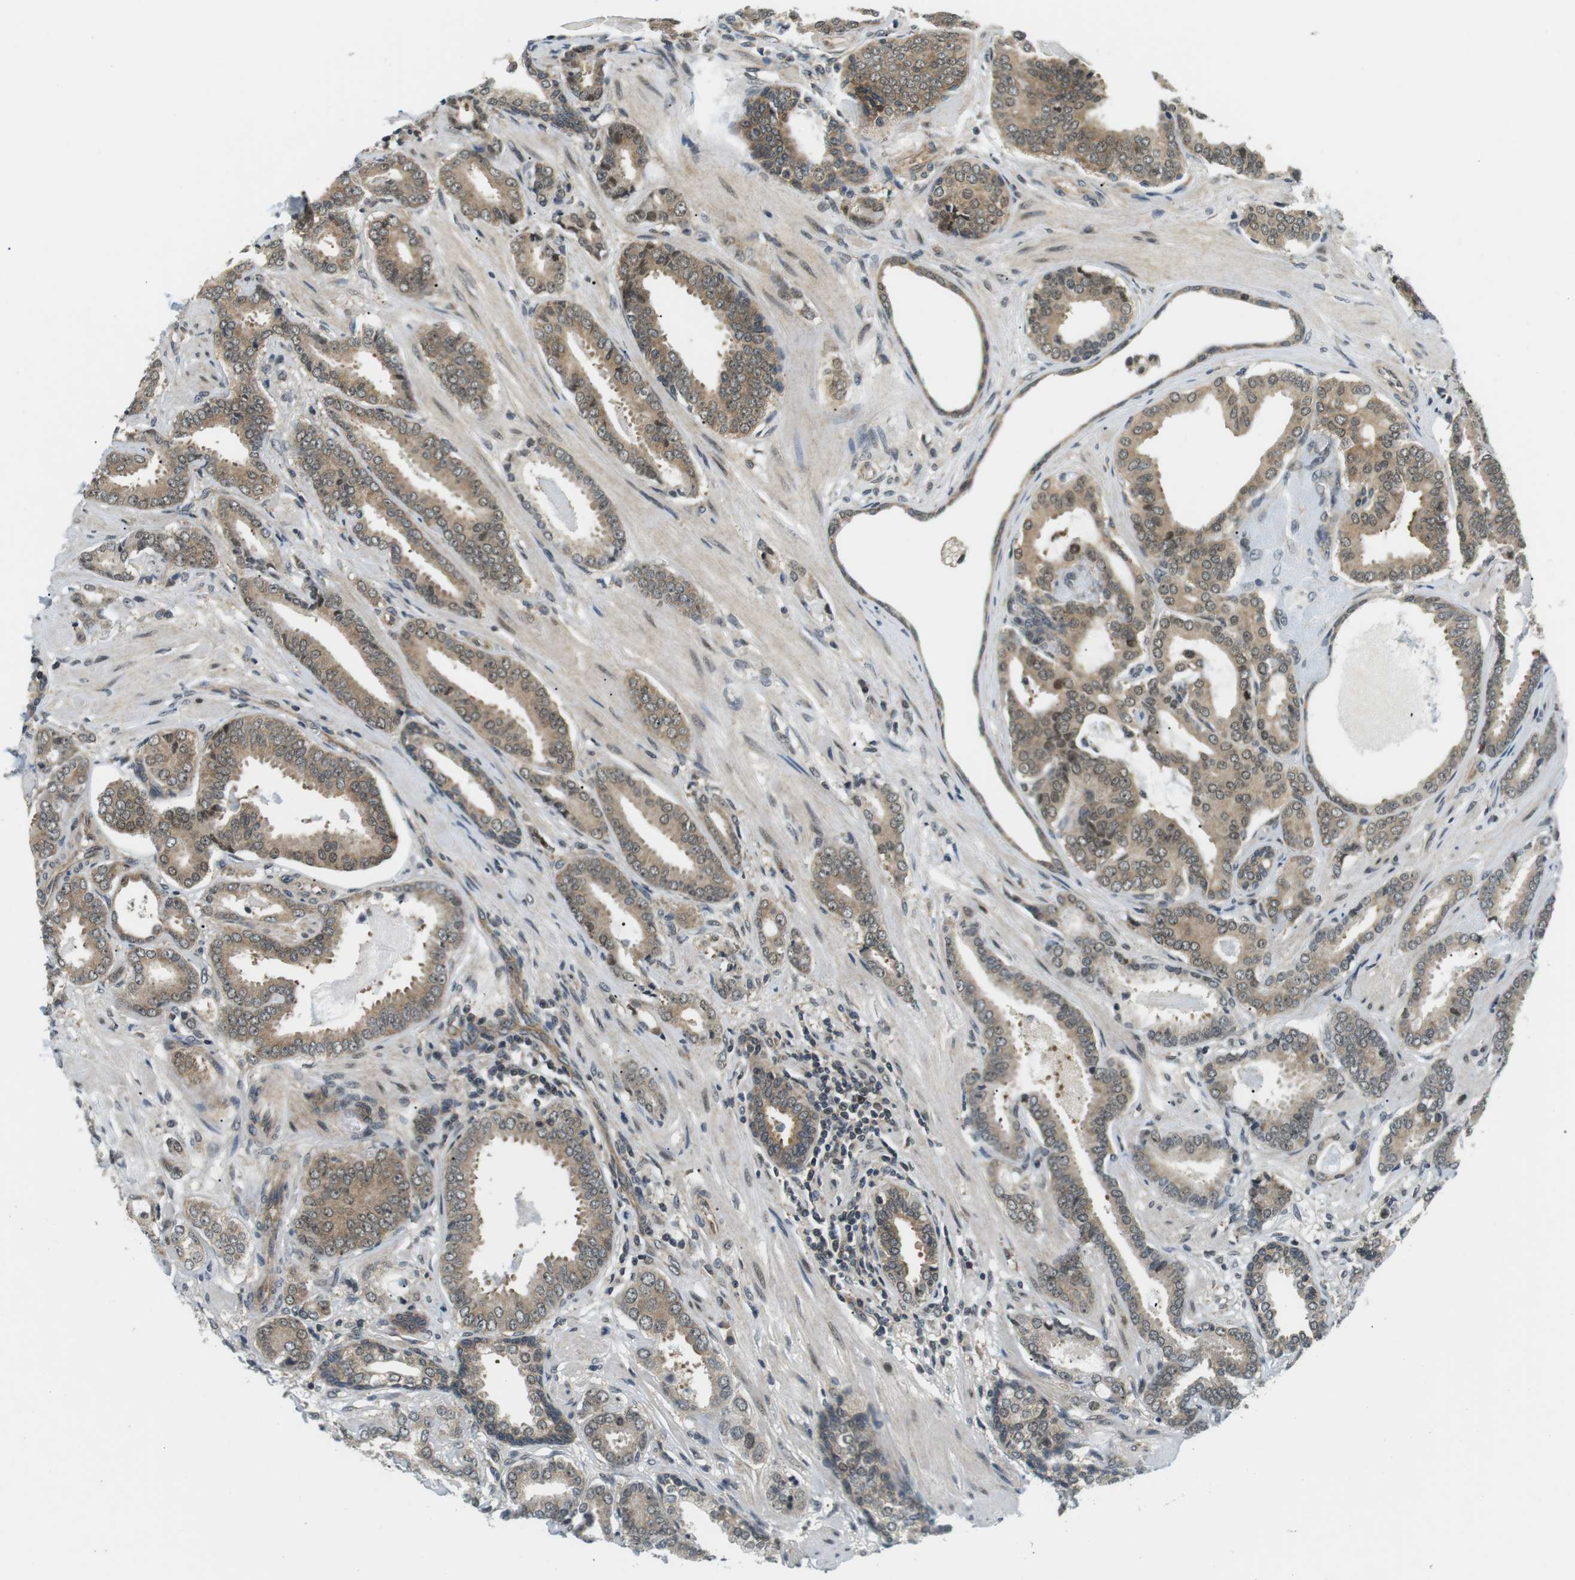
{"staining": {"intensity": "weak", "quantity": "25%-75%", "location": "cytoplasmic/membranous"}, "tissue": "prostate cancer", "cell_type": "Tumor cells", "image_type": "cancer", "snomed": [{"axis": "morphology", "description": "Adenocarcinoma, Low grade"}, {"axis": "topography", "description": "Prostate"}], "caption": "Immunohistochemistry (DAB) staining of human prostate low-grade adenocarcinoma shows weak cytoplasmic/membranous protein staining in approximately 25%-75% of tumor cells.", "gene": "CSNK2B", "patient": {"sex": "male", "age": 53}}